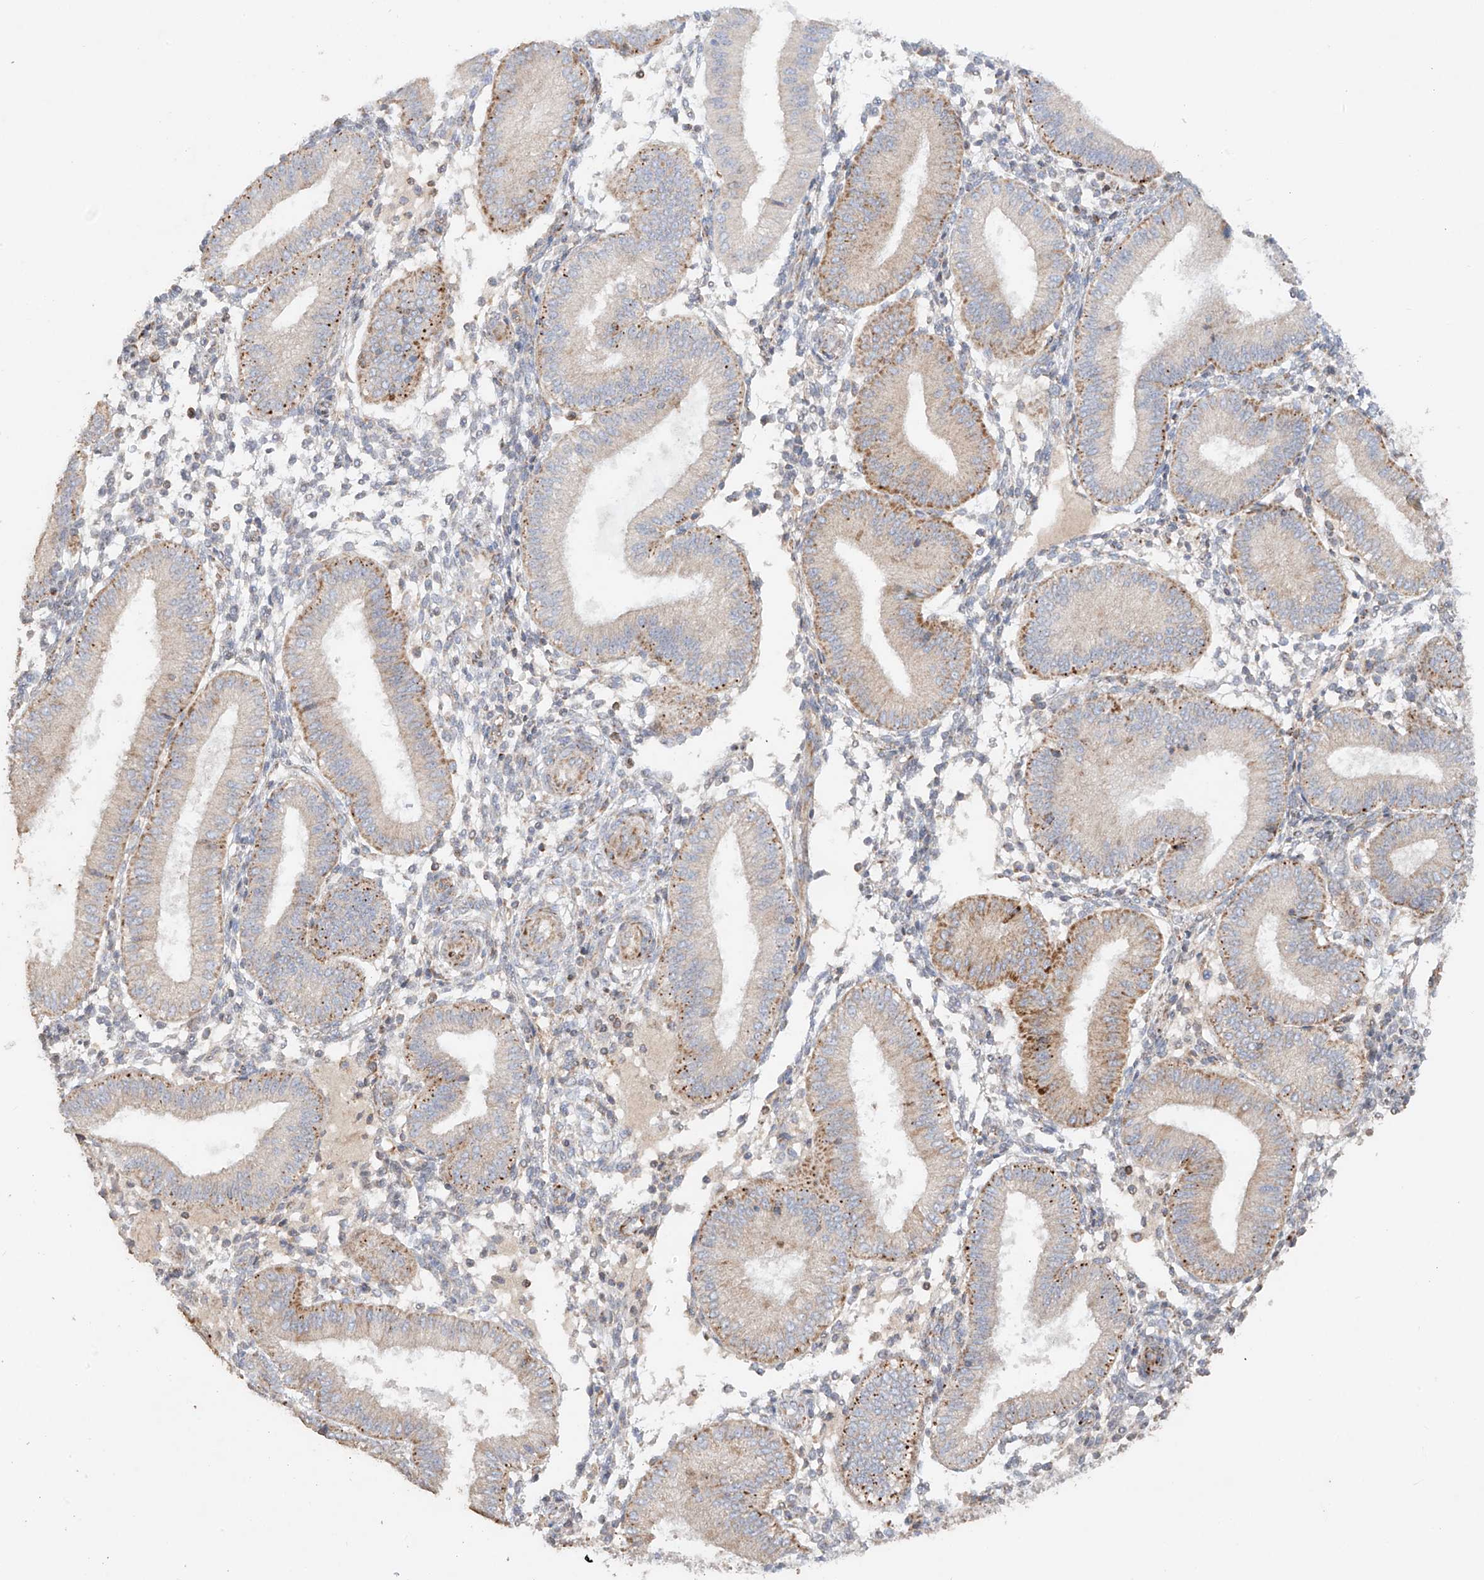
{"staining": {"intensity": "negative", "quantity": "none", "location": "none"}, "tissue": "endometrium", "cell_type": "Cells in endometrial stroma", "image_type": "normal", "snomed": [{"axis": "morphology", "description": "Normal tissue, NOS"}, {"axis": "topography", "description": "Endometrium"}], "caption": "A high-resolution micrograph shows immunohistochemistry staining of normal endometrium, which shows no significant staining in cells in endometrial stroma.", "gene": "COLGALT2", "patient": {"sex": "female", "age": 39}}